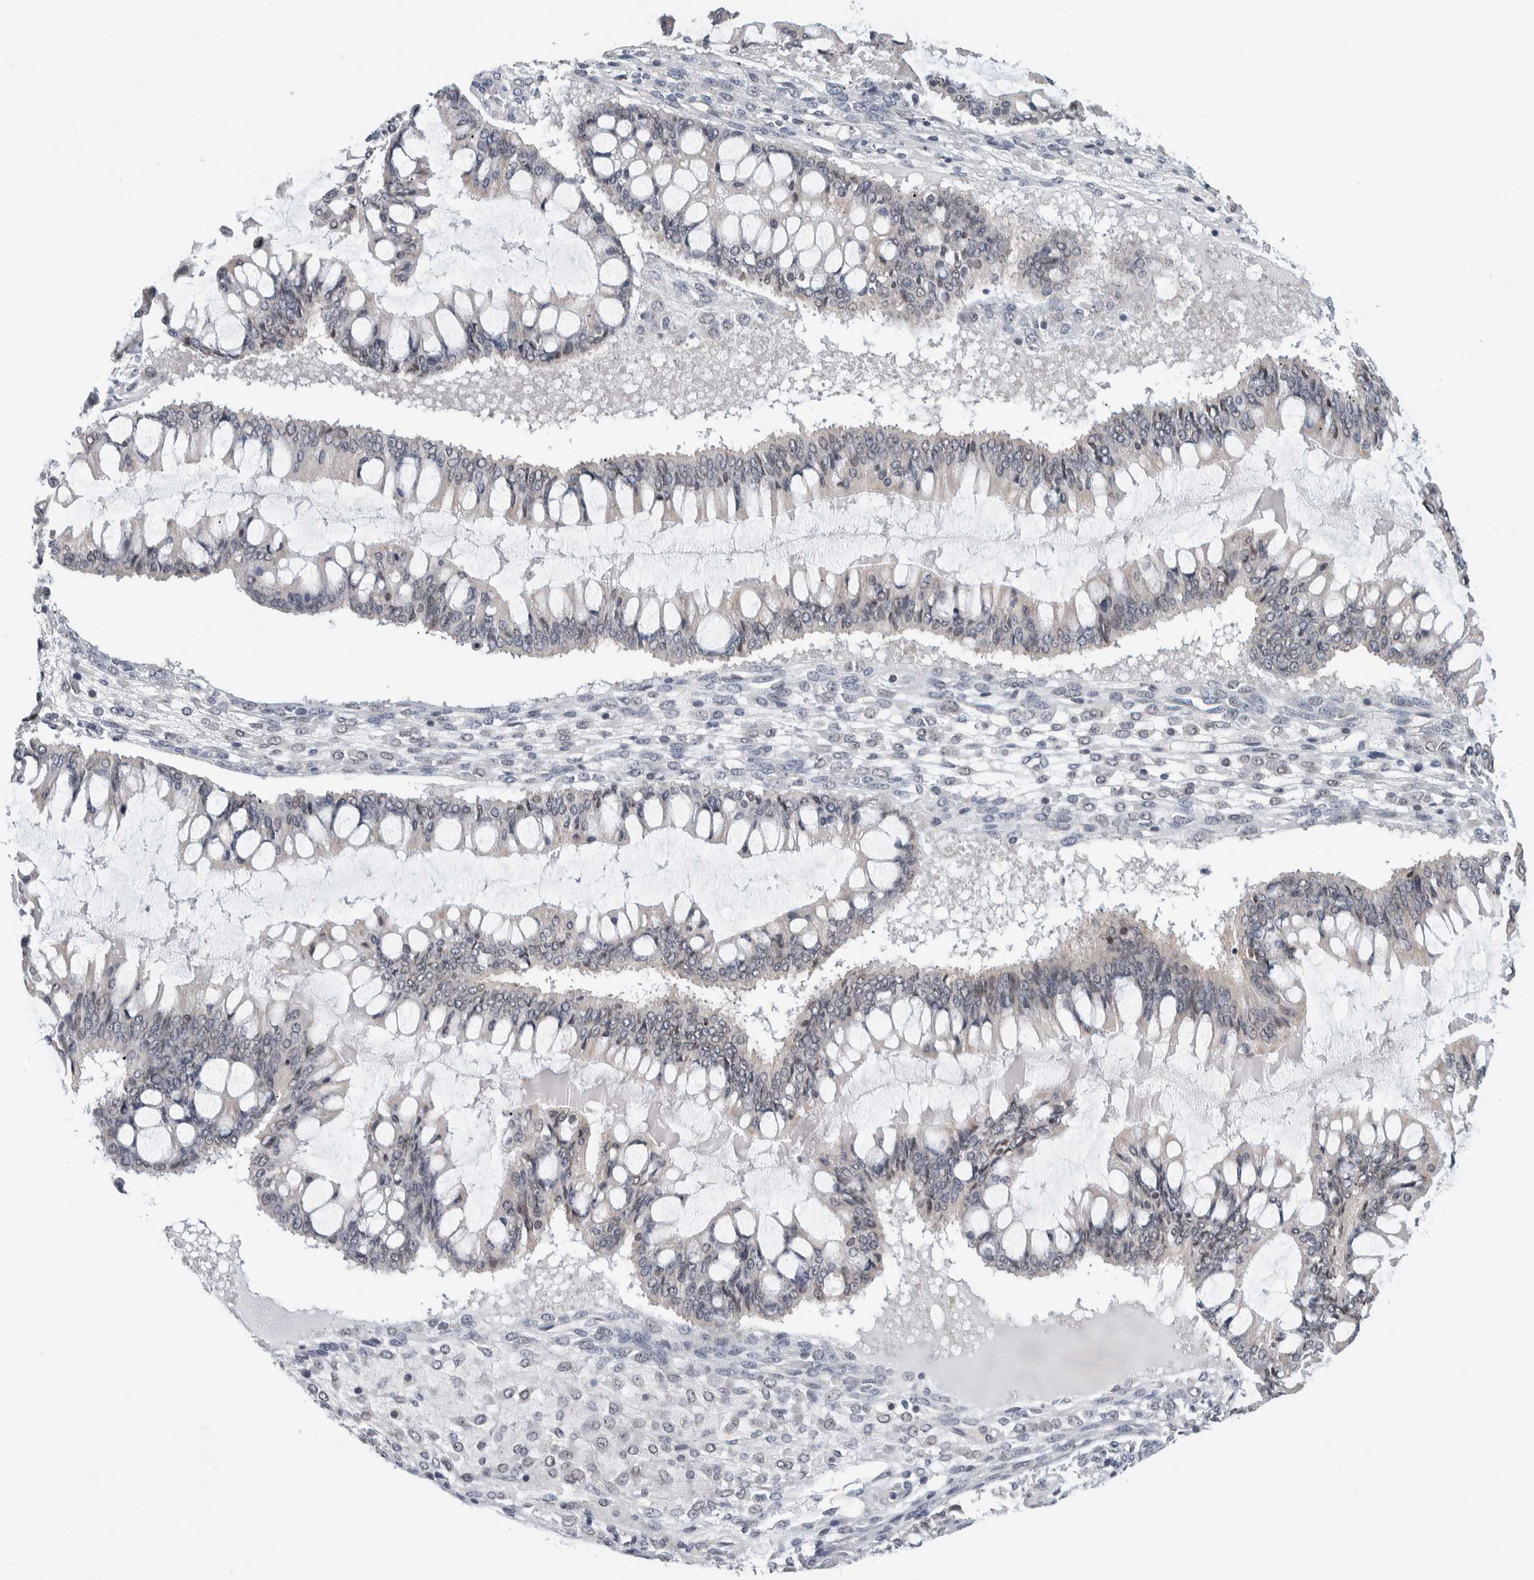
{"staining": {"intensity": "negative", "quantity": "none", "location": "none"}, "tissue": "ovarian cancer", "cell_type": "Tumor cells", "image_type": "cancer", "snomed": [{"axis": "morphology", "description": "Cystadenocarcinoma, mucinous, NOS"}, {"axis": "topography", "description": "Ovary"}], "caption": "High magnification brightfield microscopy of ovarian cancer (mucinous cystadenocarcinoma) stained with DAB (3,3'-diaminobenzidine) (brown) and counterstained with hematoxylin (blue): tumor cells show no significant positivity. (DAB IHC, high magnification).", "gene": "NEUROD1", "patient": {"sex": "female", "age": 73}}